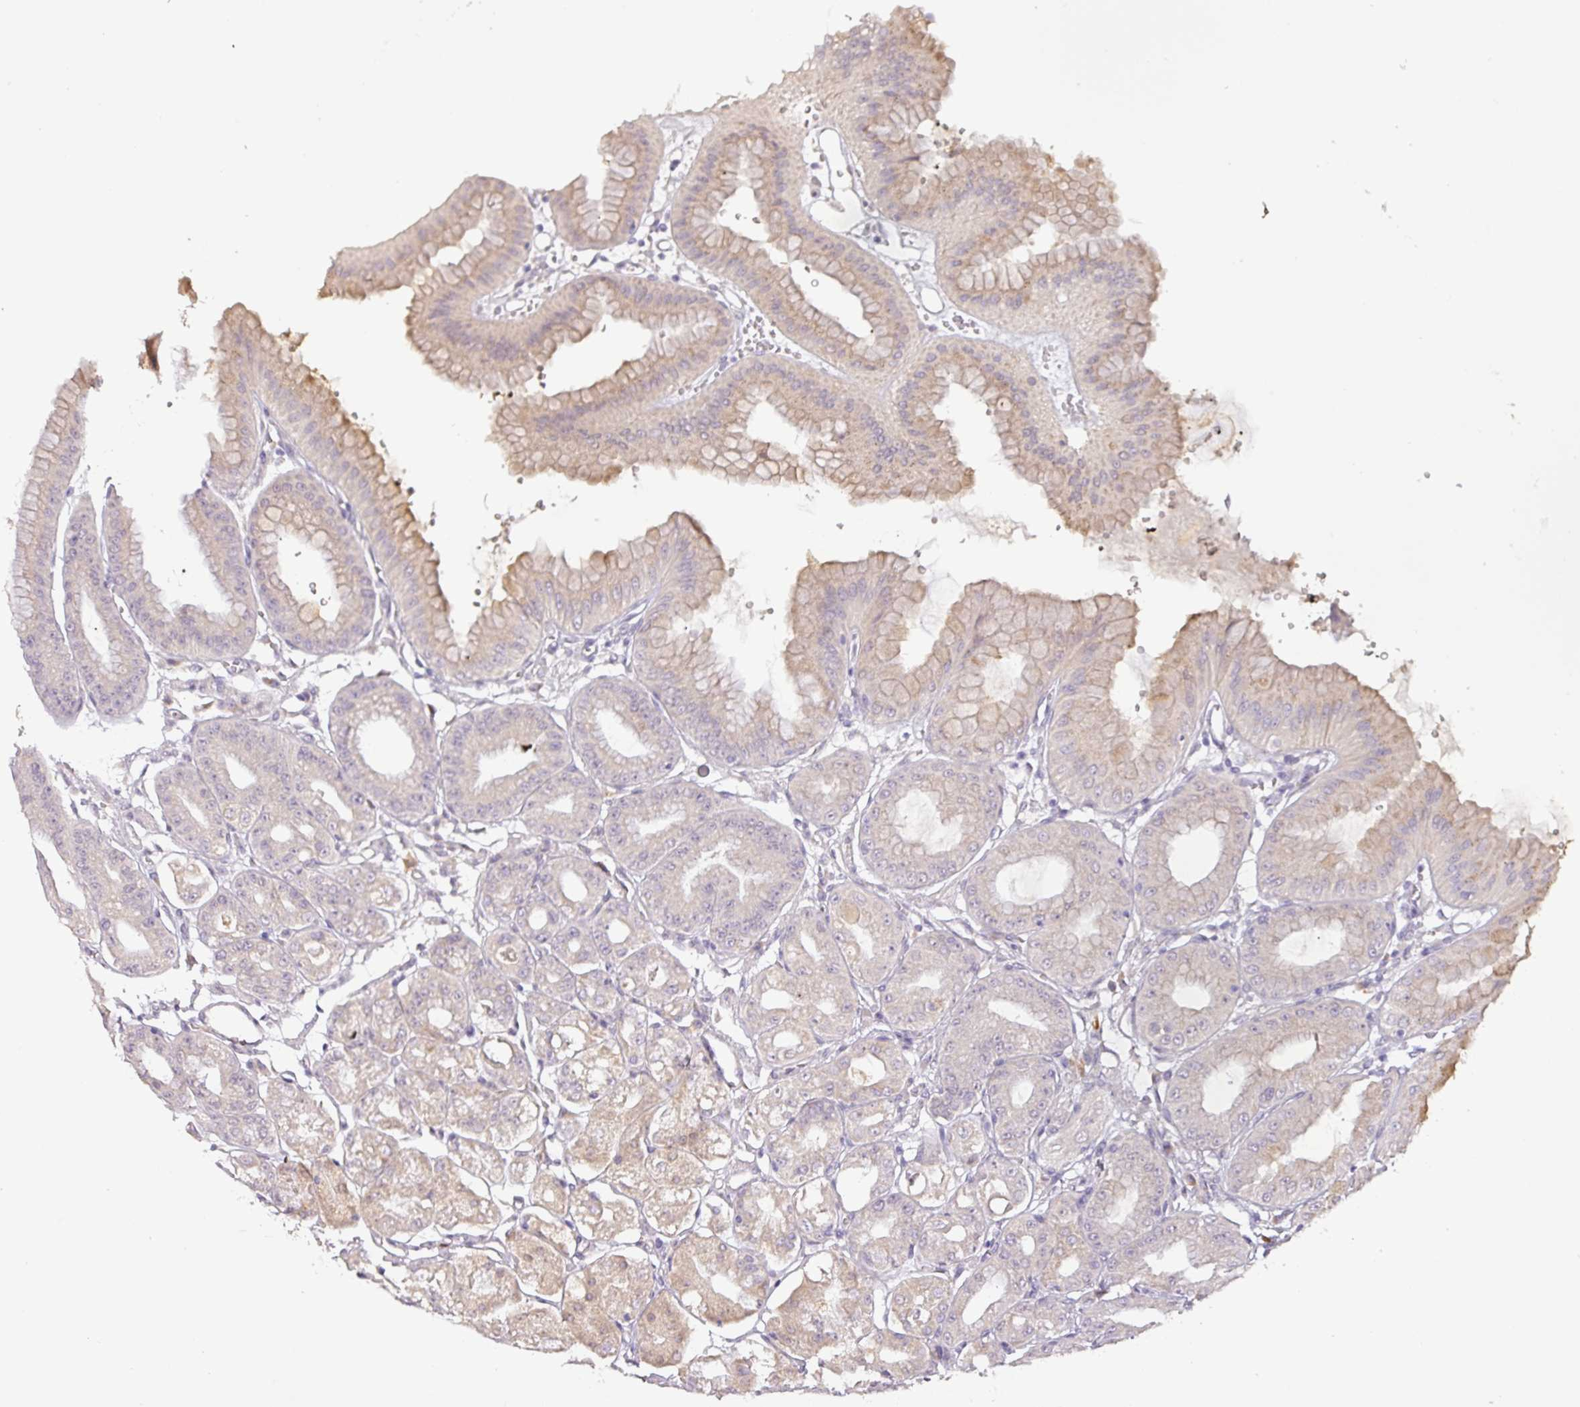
{"staining": {"intensity": "weak", "quantity": ">75%", "location": "cytoplasmic/membranous,nuclear"}, "tissue": "stomach", "cell_type": "Glandular cells", "image_type": "normal", "snomed": [{"axis": "morphology", "description": "Normal tissue, NOS"}, {"axis": "topography", "description": "Stomach, lower"}], "caption": "Protein staining of normal stomach reveals weak cytoplasmic/membranous,nuclear positivity in about >75% of glandular cells.", "gene": "DRD5", "patient": {"sex": "male", "age": 71}}